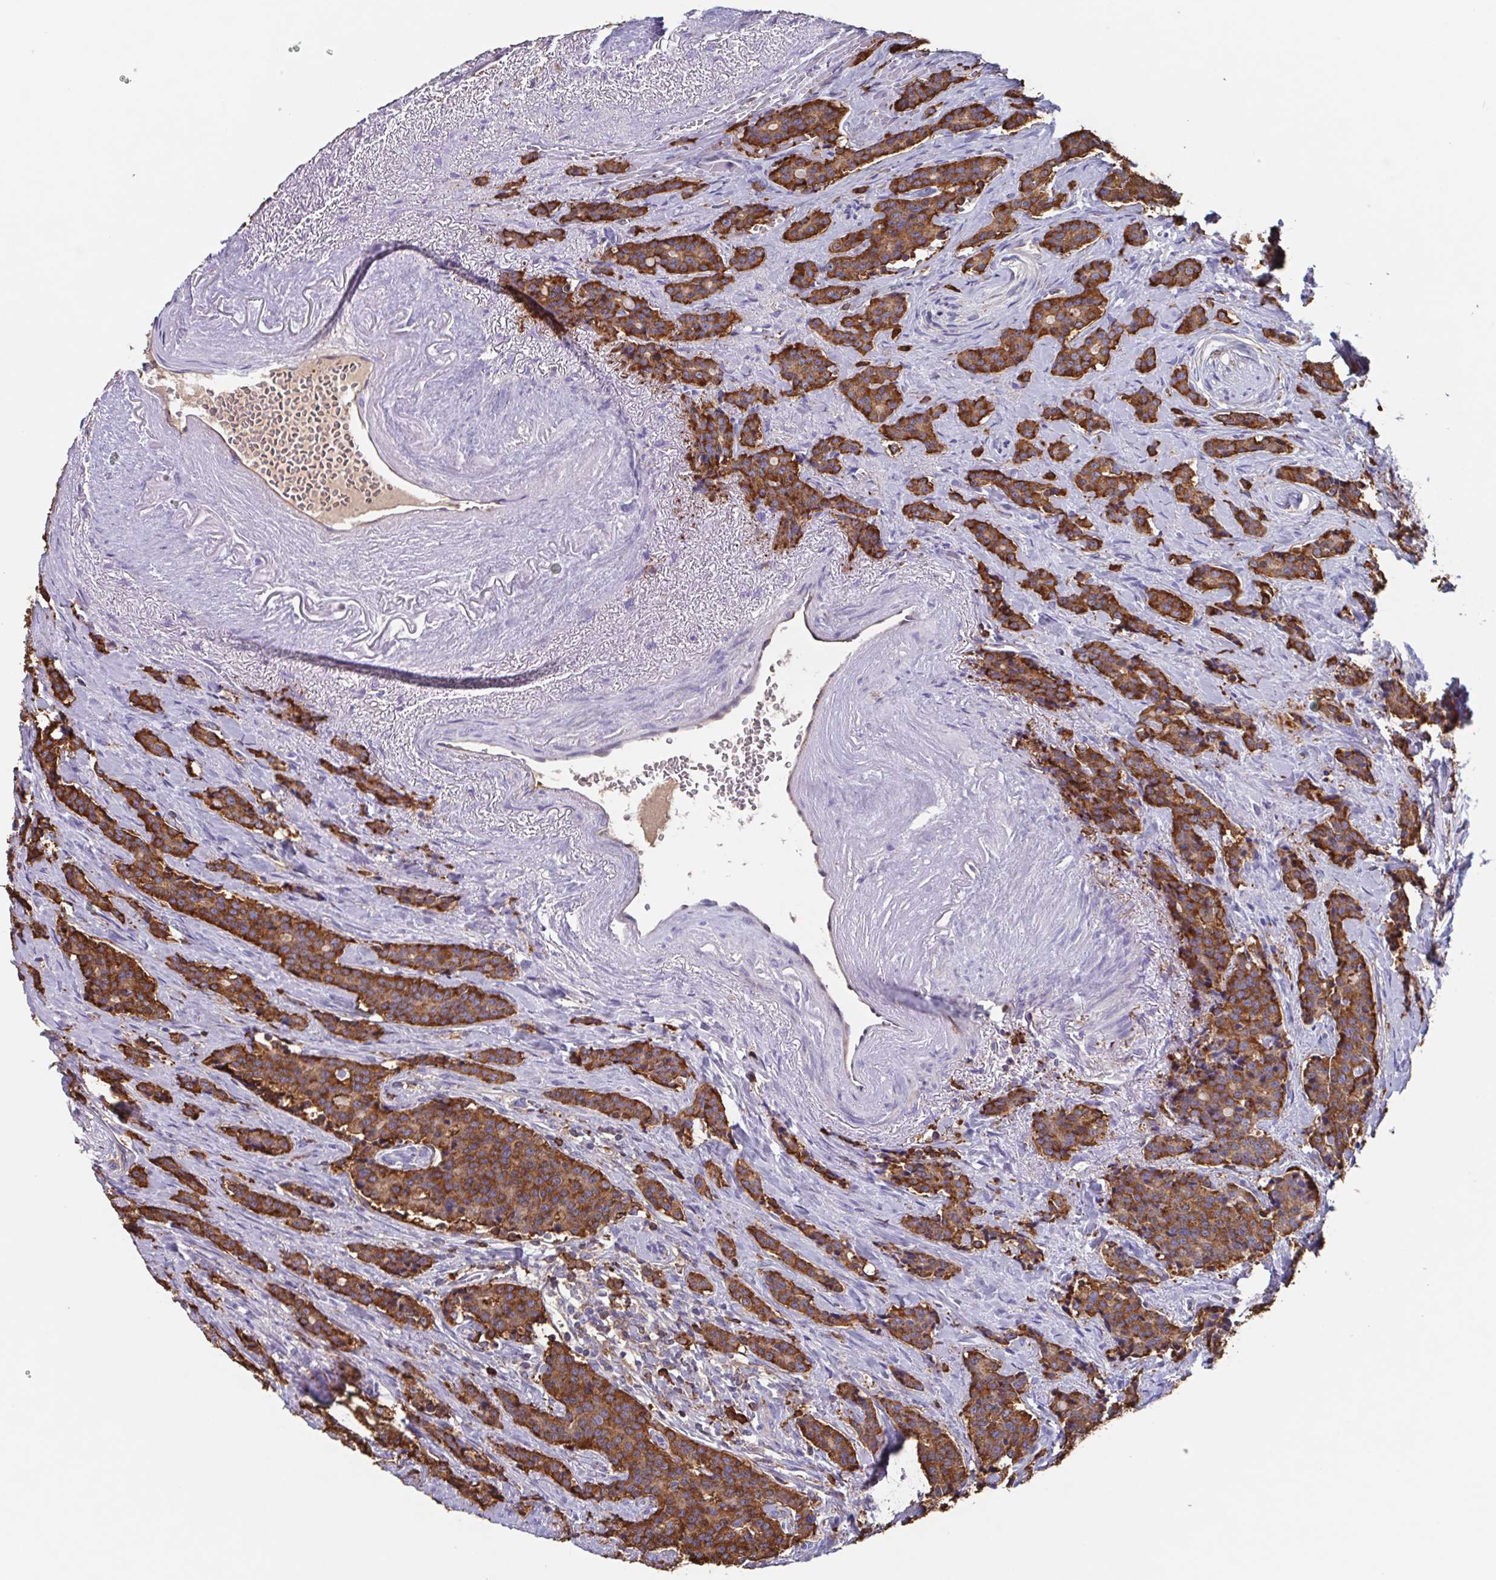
{"staining": {"intensity": "strong", "quantity": ">75%", "location": "cytoplasmic/membranous"}, "tissue": "carcinoid", "cell_type": "Tumor cells", "image_type": "cancer", "snomed": [{"axis": "morphology", "description": "Carcinoid, malignant, NOS"}, {"axis": "topography", "description": "Small intestine"}], "caption": "Immunohistochemical staining of carcinoid demonstrates strong cytoplasmic/membranous protein positivity in approximately >75% of tumor cells.", "gene": "TPD52", "patient": {"sex": "female", "age": 73}}